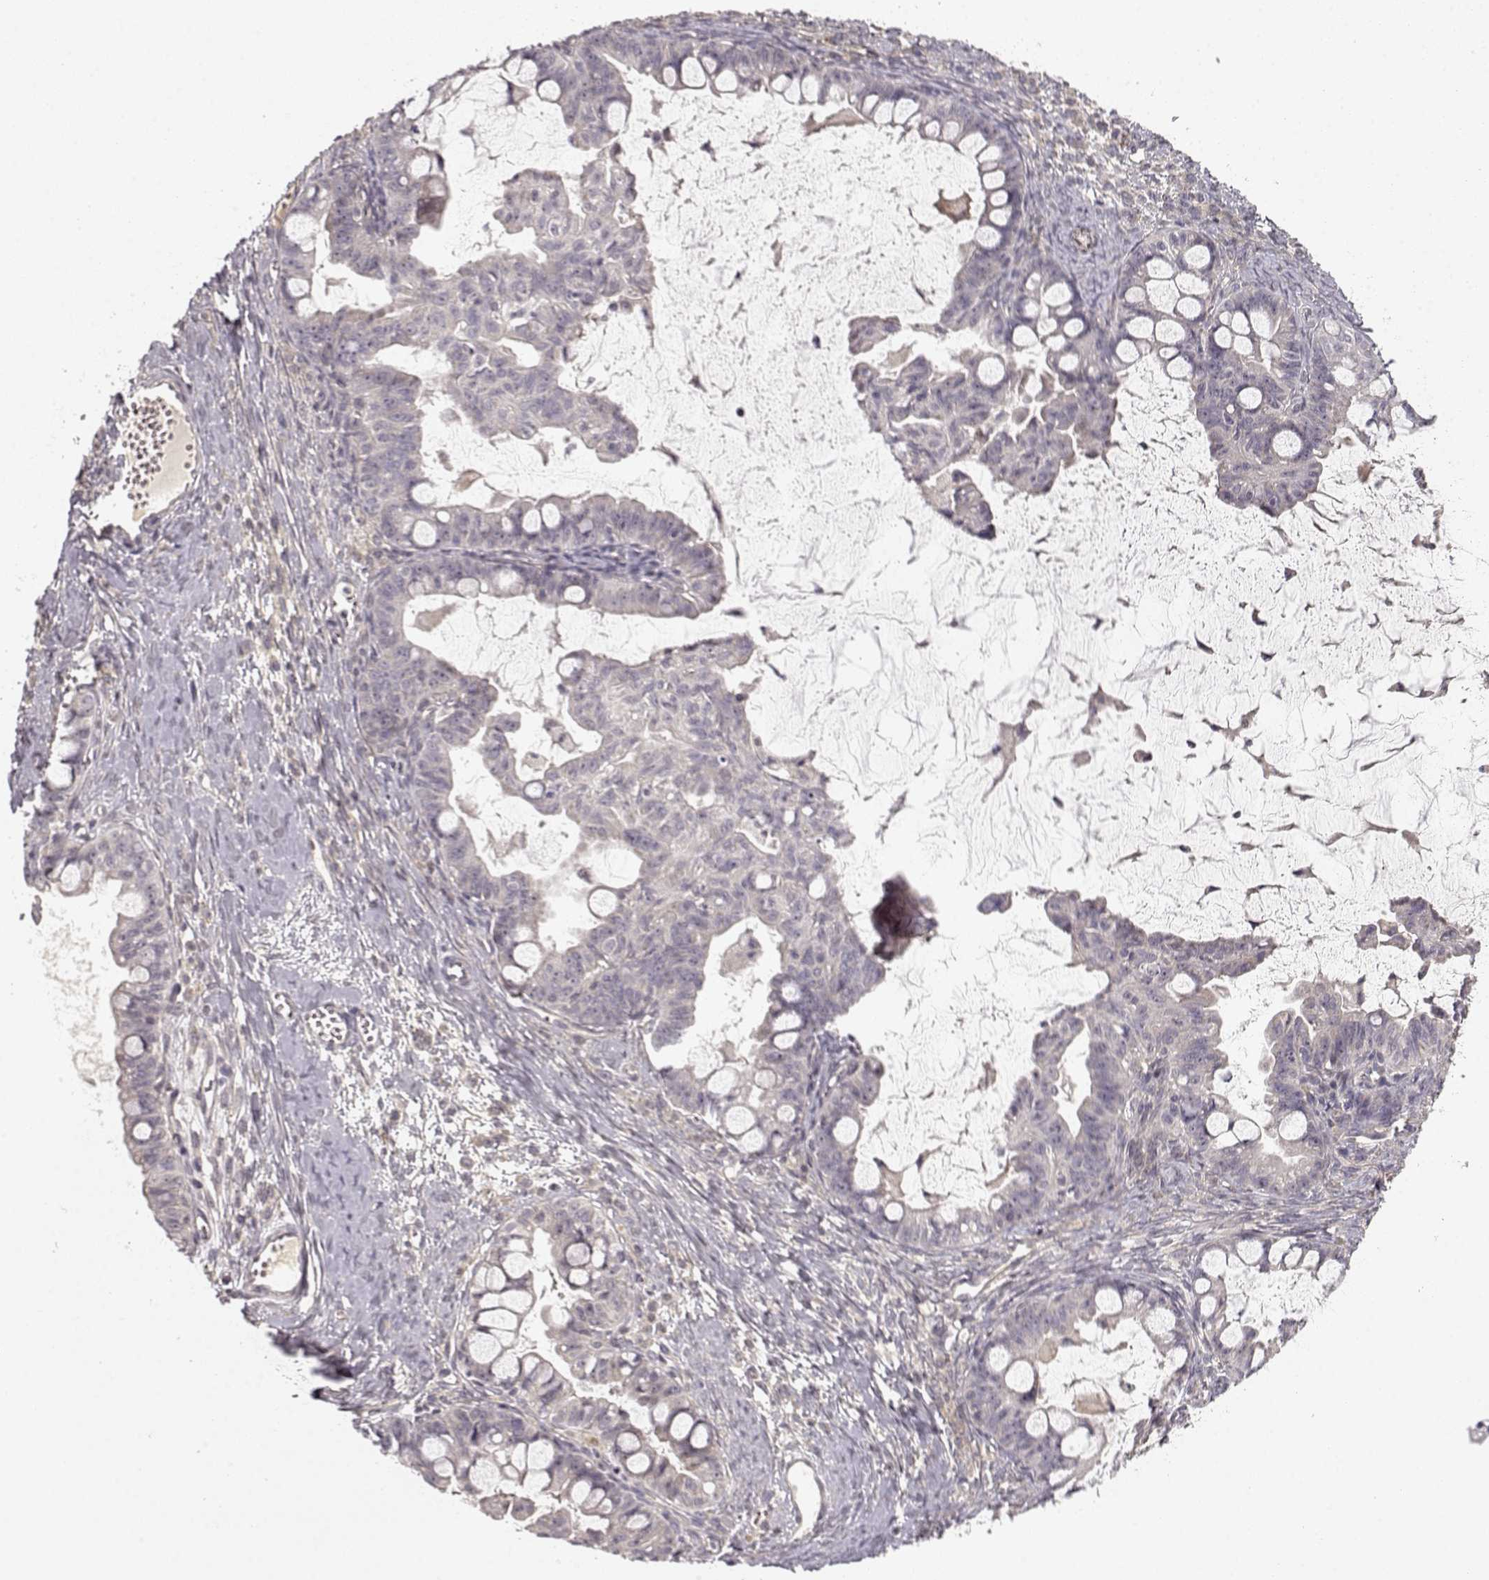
{"staining": {"intensity": "negative", "quantity": "none", "location": "none"}, "tissue": "ovarian cancer", "cell_type": "Tumor cells", "image_type": "cancer", "snomed": [{"axis": "morphology", "description": "Cystadenocarcinoma, mucinous, NOS"}, {"axis": "topography", "description": "Ovary"}], "caption": "The image displays no significant staining in tumor cells of ovarian cancer (mucinous cystadenocarcinoma).", "gene": "MED12L", "patient": {"sex": "female", "age": 63}}